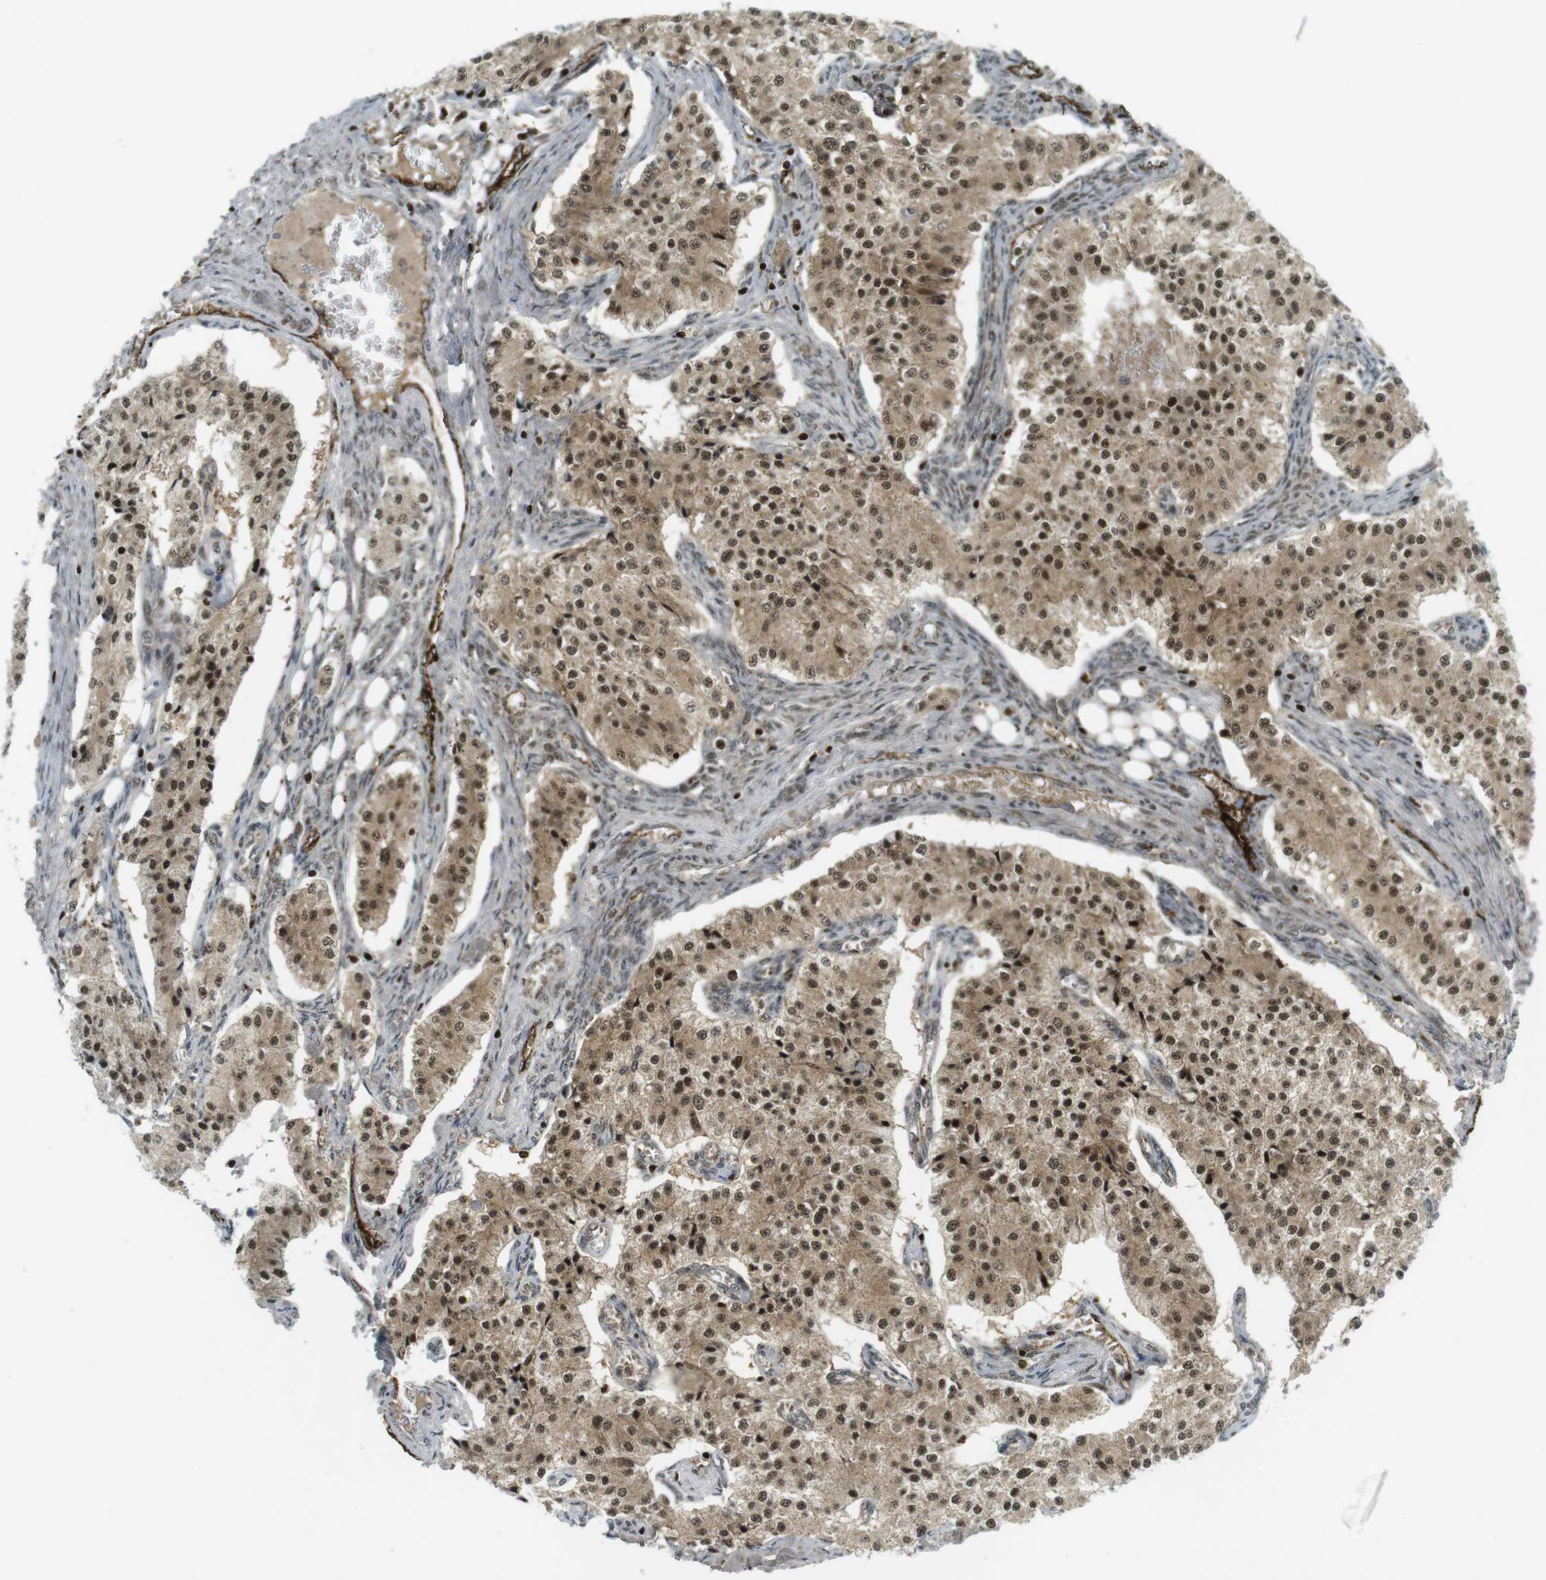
{"staining": {"intensity": "moderate", "quantity": ">75%", "location": "cytoplasmic/membranous,nuclear"}, "tissue": "carcinoid", "cell_type": "Tumor cells", "image_type": "cancer", "snomed": [{"axis": "morphology", "description": "Carcinoid, malignant, NOS"}, {"axis": "topography", "description": "Colon"}], "caption": "Carcinoid stained with IHC shows moderate cytoplasmic/membranous and nuclear positivity in about >75% of tumor cells. The protein is shown in brown color, while the nuclei are stained blue.", "gene": "PPP1R13B", "patient": {"sex": "female", "age": 52}}